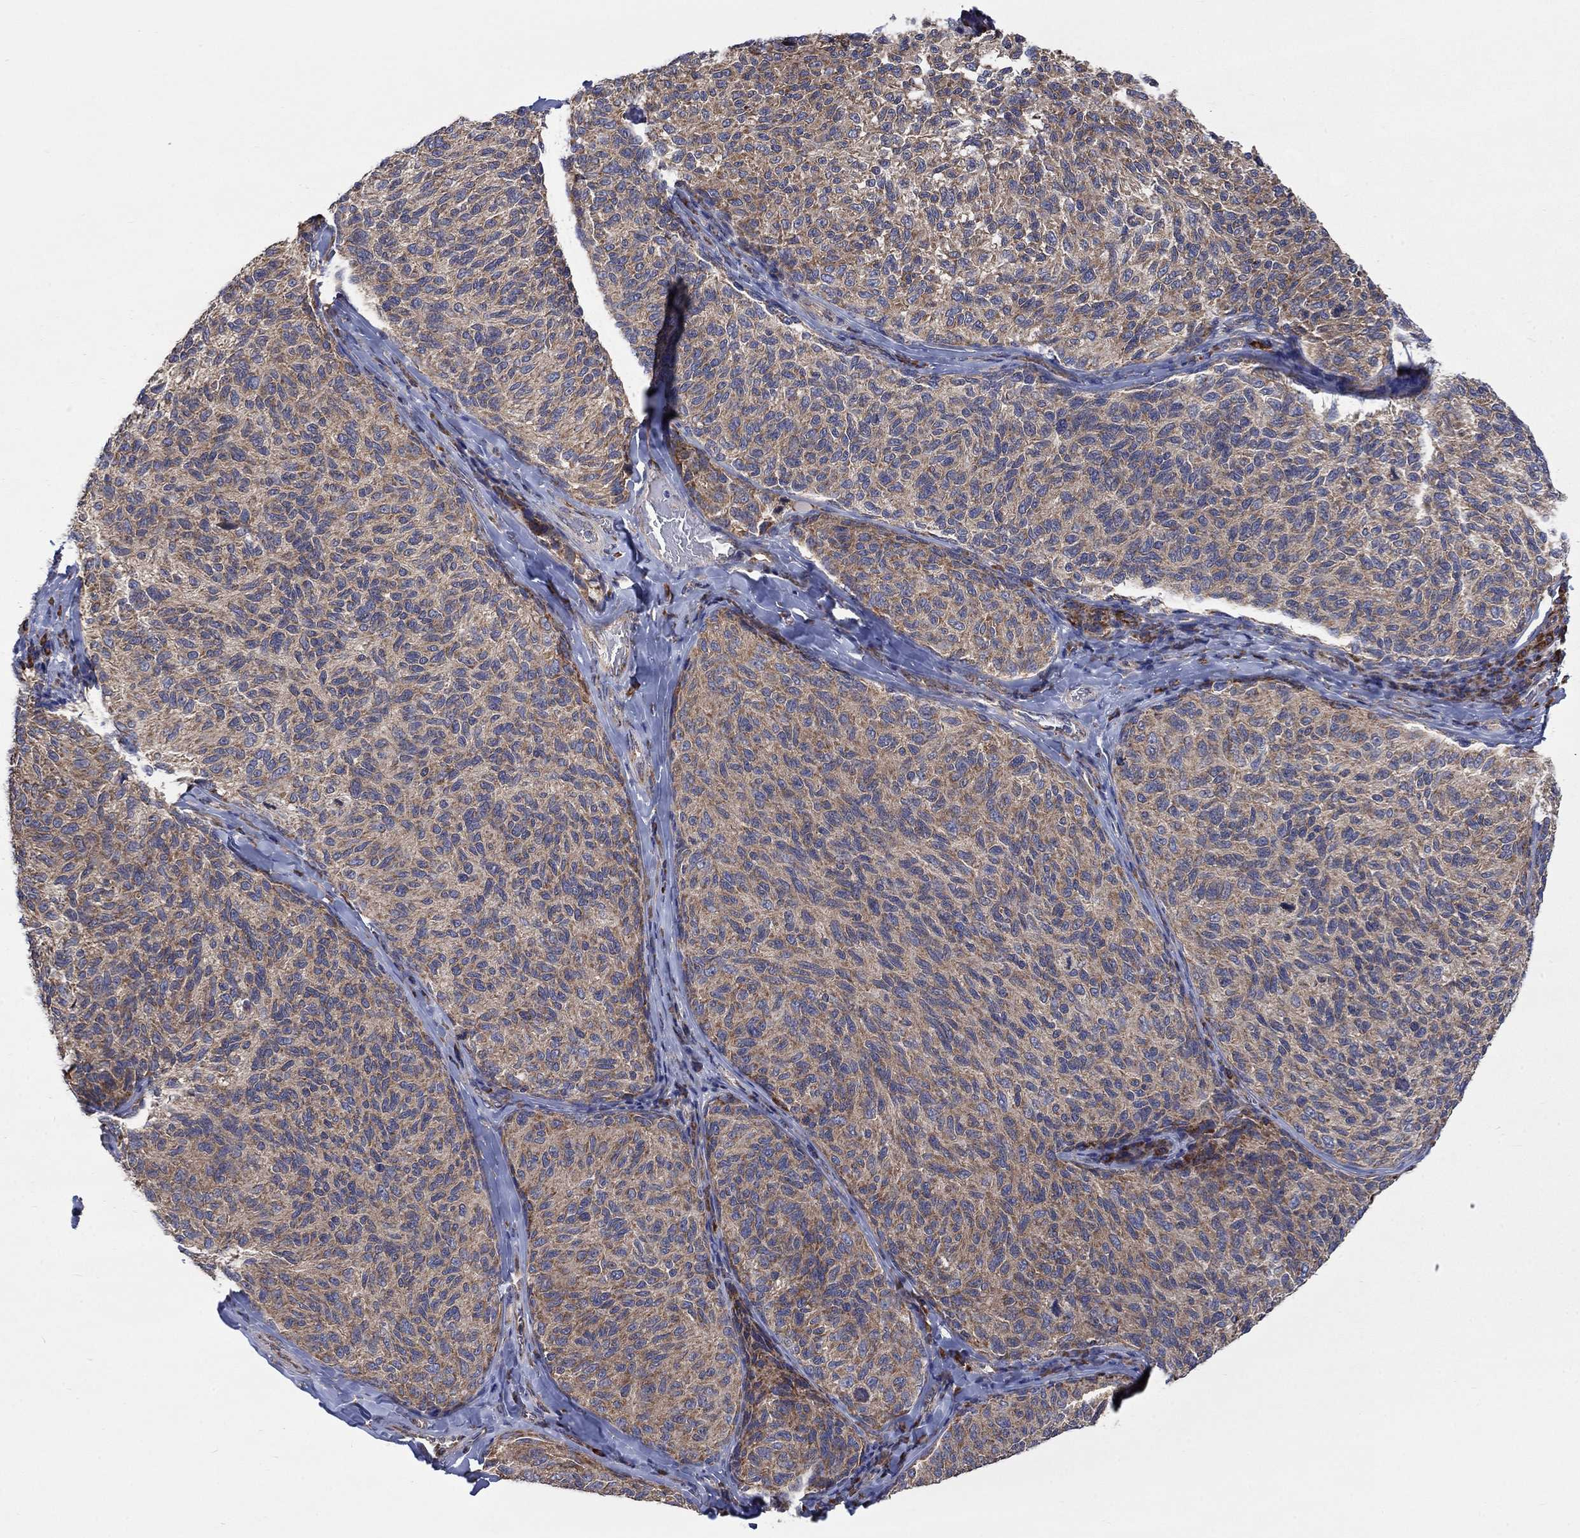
{"staining": {"intensity": "weak", "quantity": ">75%", "location": "cytoplasmic/membranous"}, "tissue": "melanoma", "cell_type": "Tumor cells", "image_type": "cancer", "snomed": [{"axis": "morphology", "description": "Malignant melanoma, NOS"}, {"axis": "topography", "description": "Skin"}], "caption": "Malignant melanoma stained with DAB (3,3'-diaminobenzidine) immunohistochemistry reveals low levels of weak cytoplasmic/membranous positivity in about >75% of tumor cells.", "gene": "RPLP0", "patient": {"sex": "female", "age": 73}}